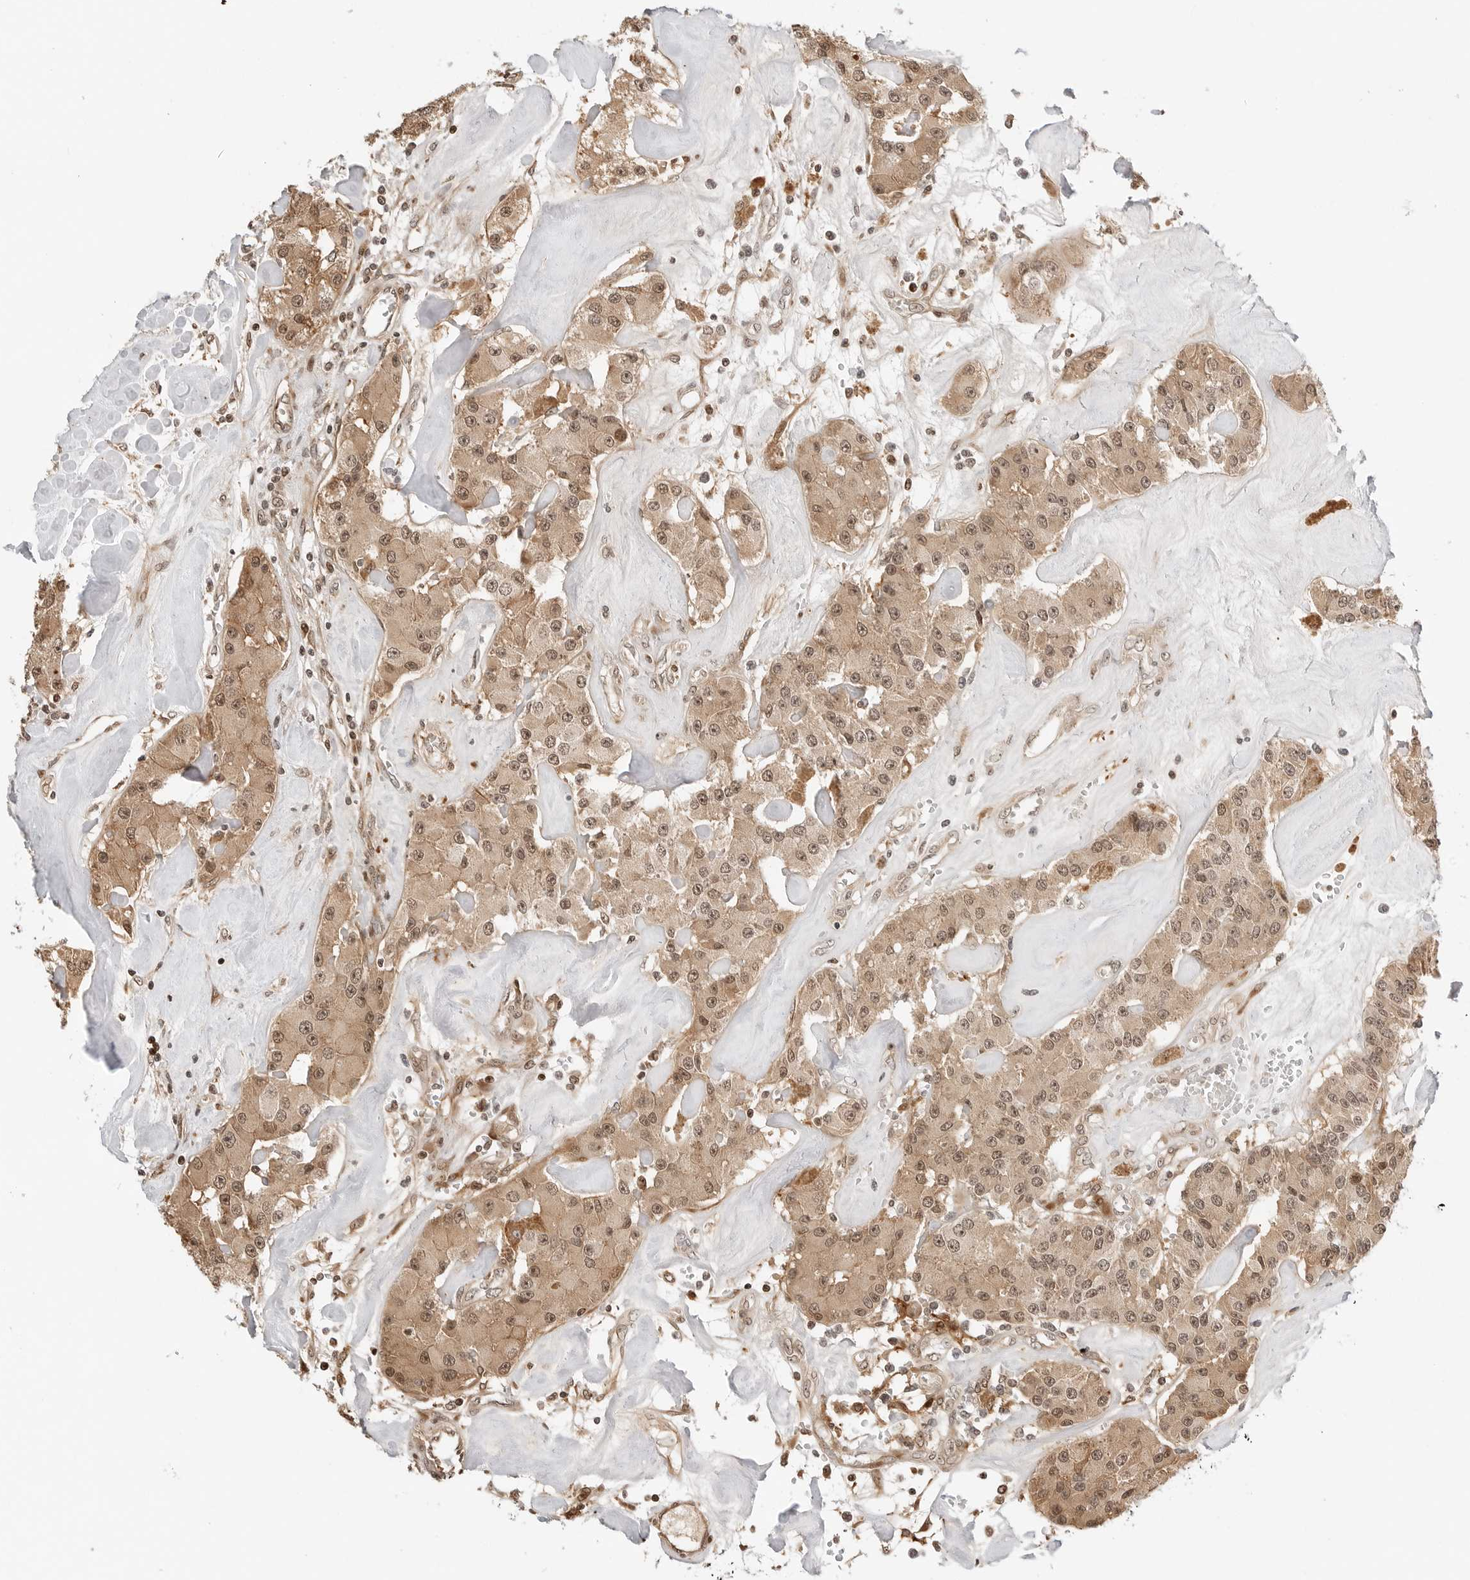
{"staining": {"intensity": "moderate", "quantity": ">75%", "location": "cytoplasmic/membranous,nuclear"}, "tissue": "carcinoid", "cell_type": "Tumor cells", "image_type": "cancer", "snomed": [{"axis": "morphology", "description": "Carcinoid, malignant, NOS"}, {"axis": "topography", "description": "Pancreas"}], "caption": "High-power microscopy captured an IHC micrograph of carcinoid, revealing moderate cytoplasmic/membranous and nuclear staining in approximately >75% of tumor cells.", "gene": "GEM", "patient": {"sex": "male", "age": 41}}